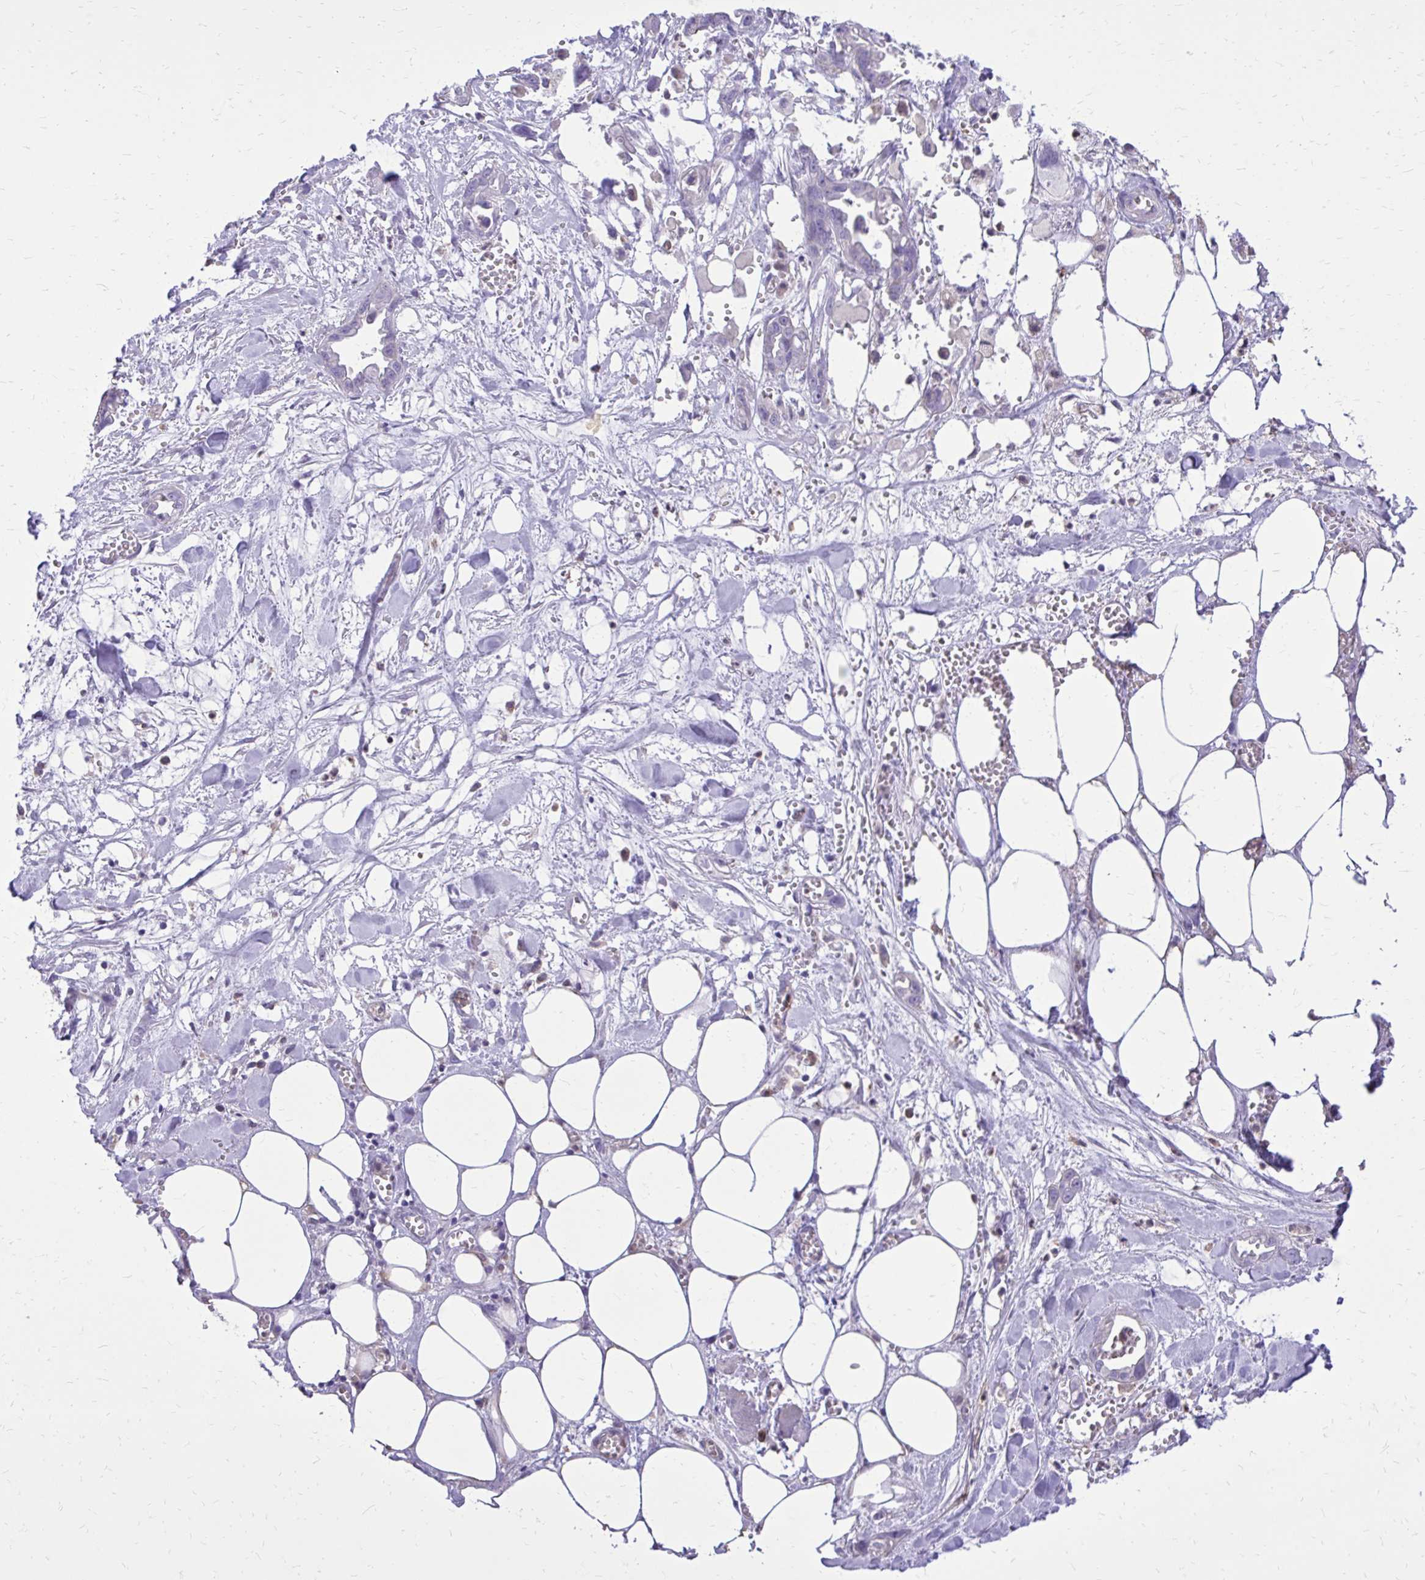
{"staining": {"intensity": "negative", "quantity": "none", "location": "none"}, "tissue": "pancreatic cancer", "cell_type": "Tumor cells", "image_type": "cancer", "snomed": [{"axis": "morphology", "description": "Adenocarcinoma, NOS"}, {"axis": "topography", "description": "Pancreas"}], "caption": "DAB (3,3'-diaminobenzidine) immunohistochemical staining of human pancreatic cancer (adenocarcinoma) shows no significant positivity in tumor cells.", "gene": "CAT", "patient": {"sex": "female", "age": 73}}